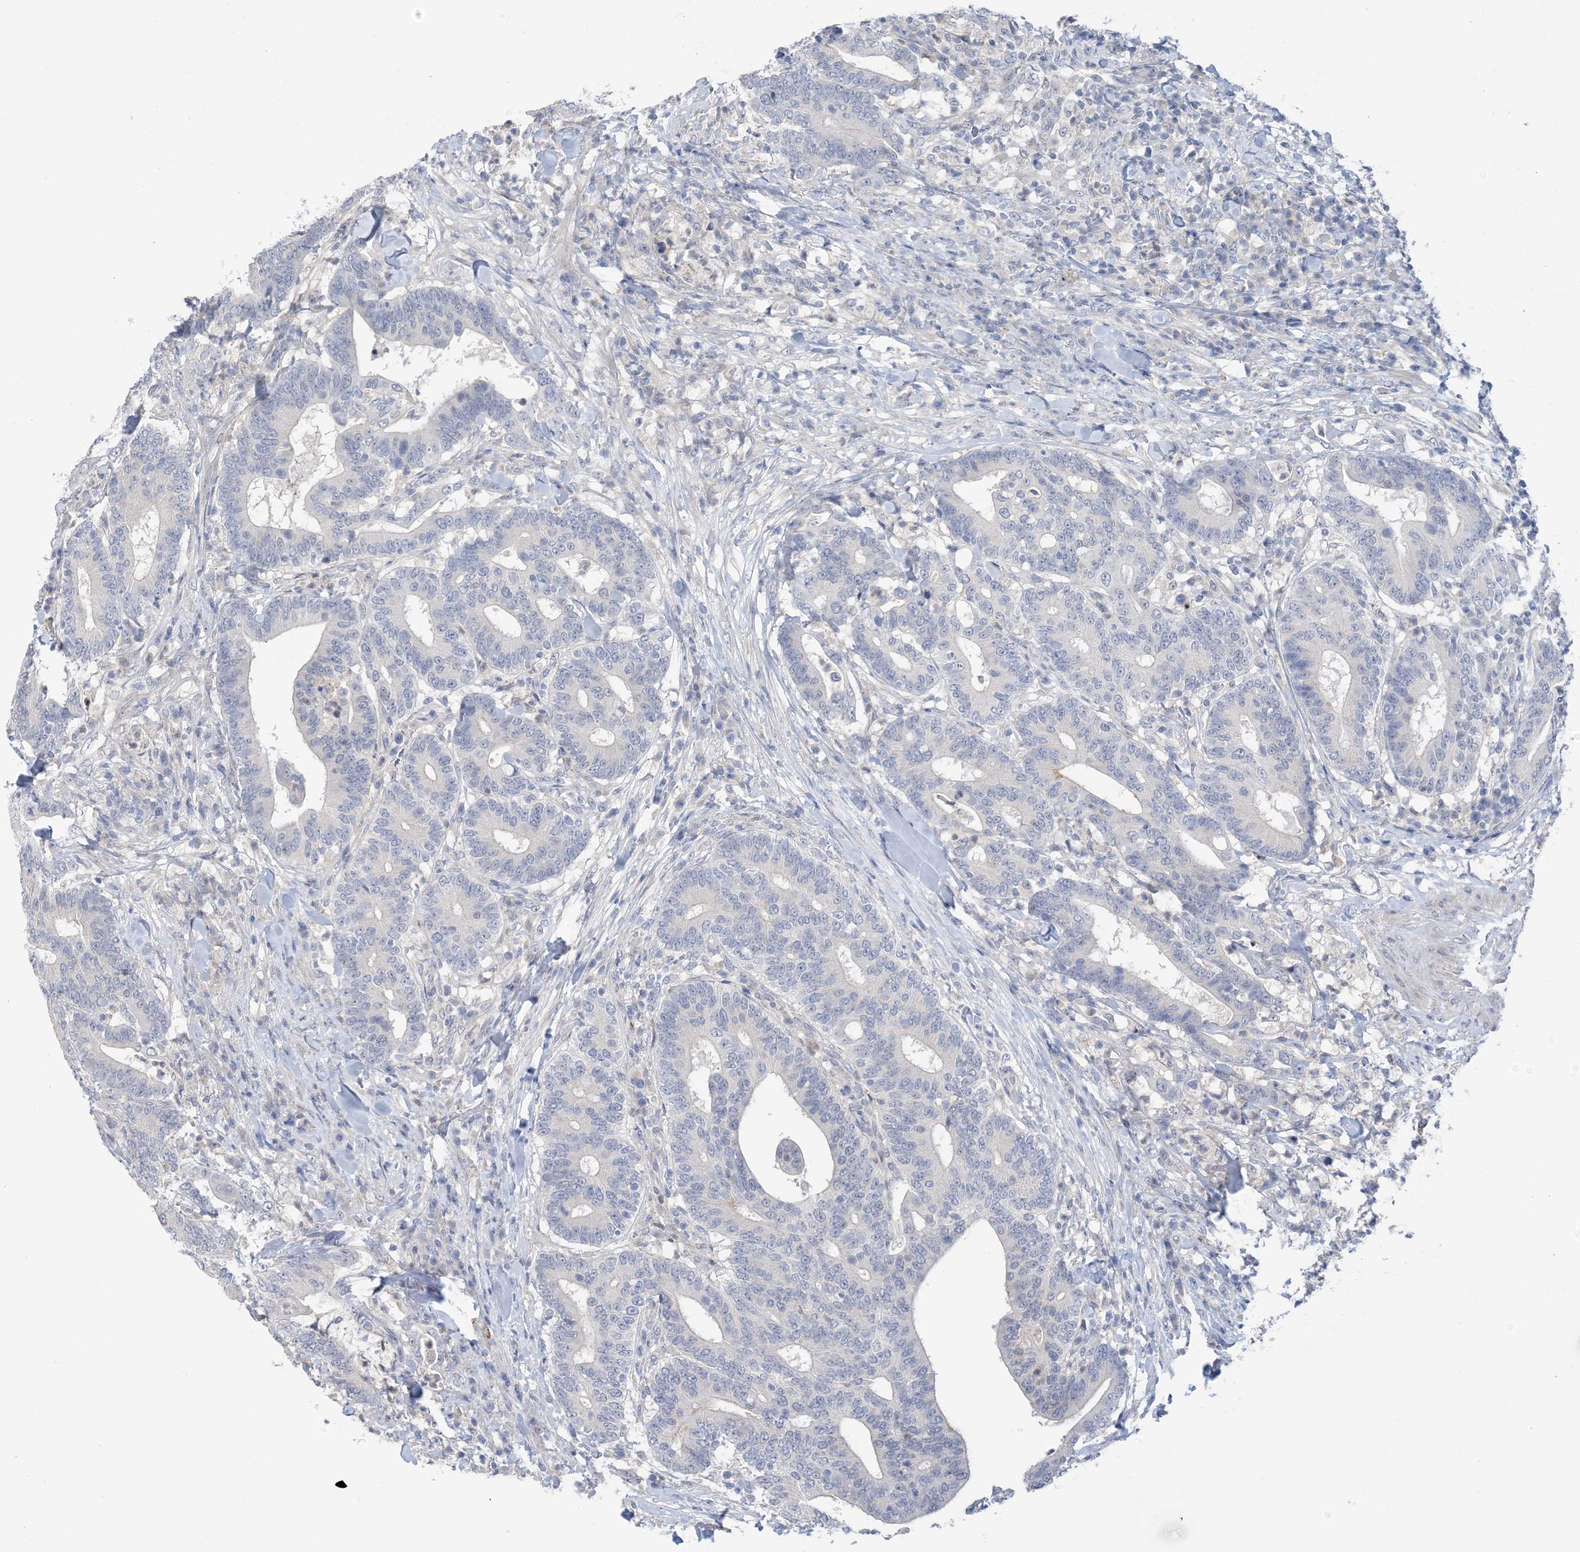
{"staining": {"intensity": "negative", "quantity": "none", "location": "none"}, "tissue": "colorectal cancer", "cell_type": "Tumor cells", "image_type": "cancer", "snomed": [{"axis": "morphology", "description": "Adenocarcinoma, NOS"}, {"axis": "topography", "description": "Colon"}], "caption": "This photomicrograph is of colorectal adenocarcinoma stained with IHC to label a protein in brown with the nuclei are counter-stained blue. There is no staining in tumor cells.", "gene": "TTYH1", "patient": {"sex": "female", "age": 66}}